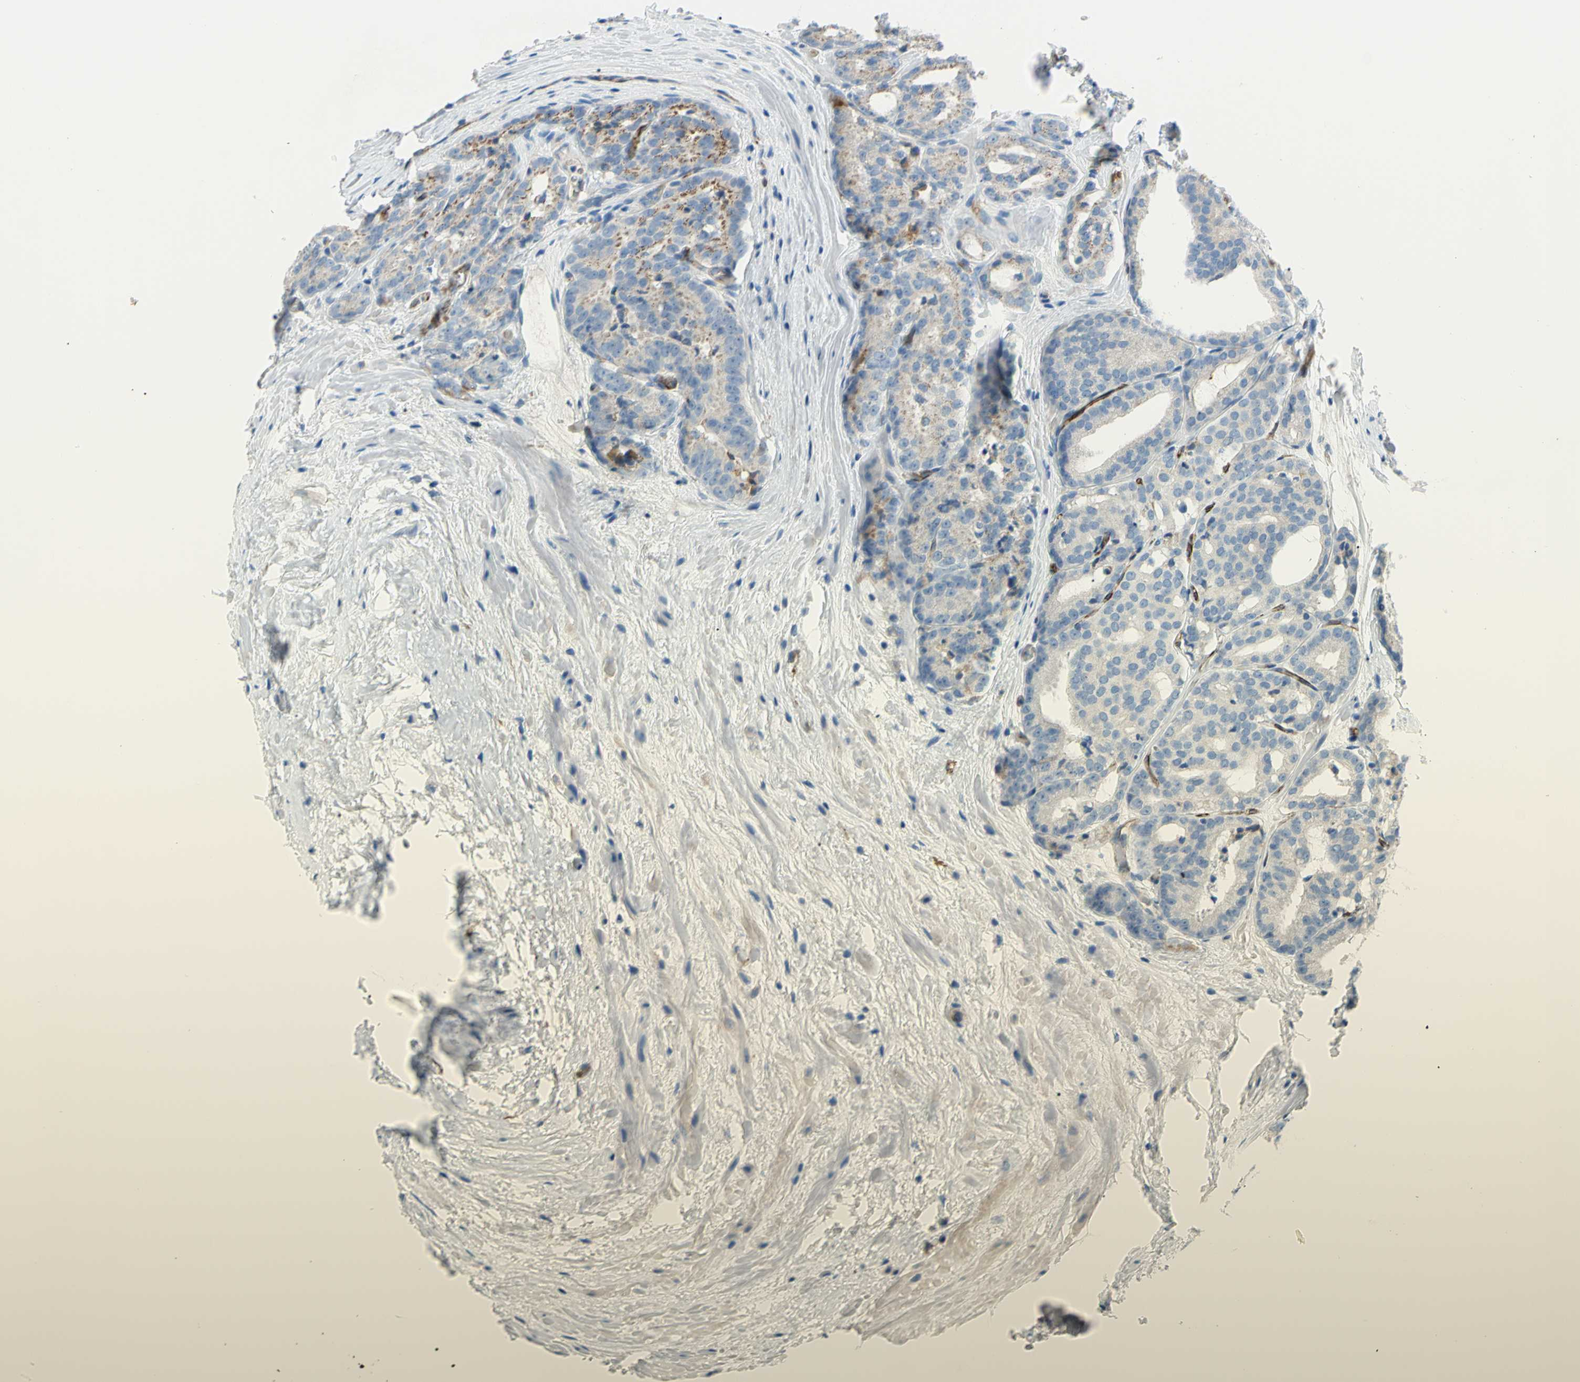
{"staining": {"intensity": "weak", "quantity": "<25%", "location": "cytoplasmic/membranous"}, "tissue": "prostate cancer", "cell_type": "Tumor cells", "image_type": "cancer", "snomed": [{"axis": "morphology", "description": "Adenocarcinoma, High grade"}, {"axis": "topography", "description": "Prostate"}], "caption": "DAB immunohistochemical staining of human prostate high-grade adenocarcinoma displays no significant positivity in tumor cells.", "gene": "PRRG2", "patient": {"sex": "male", "age": 64}}